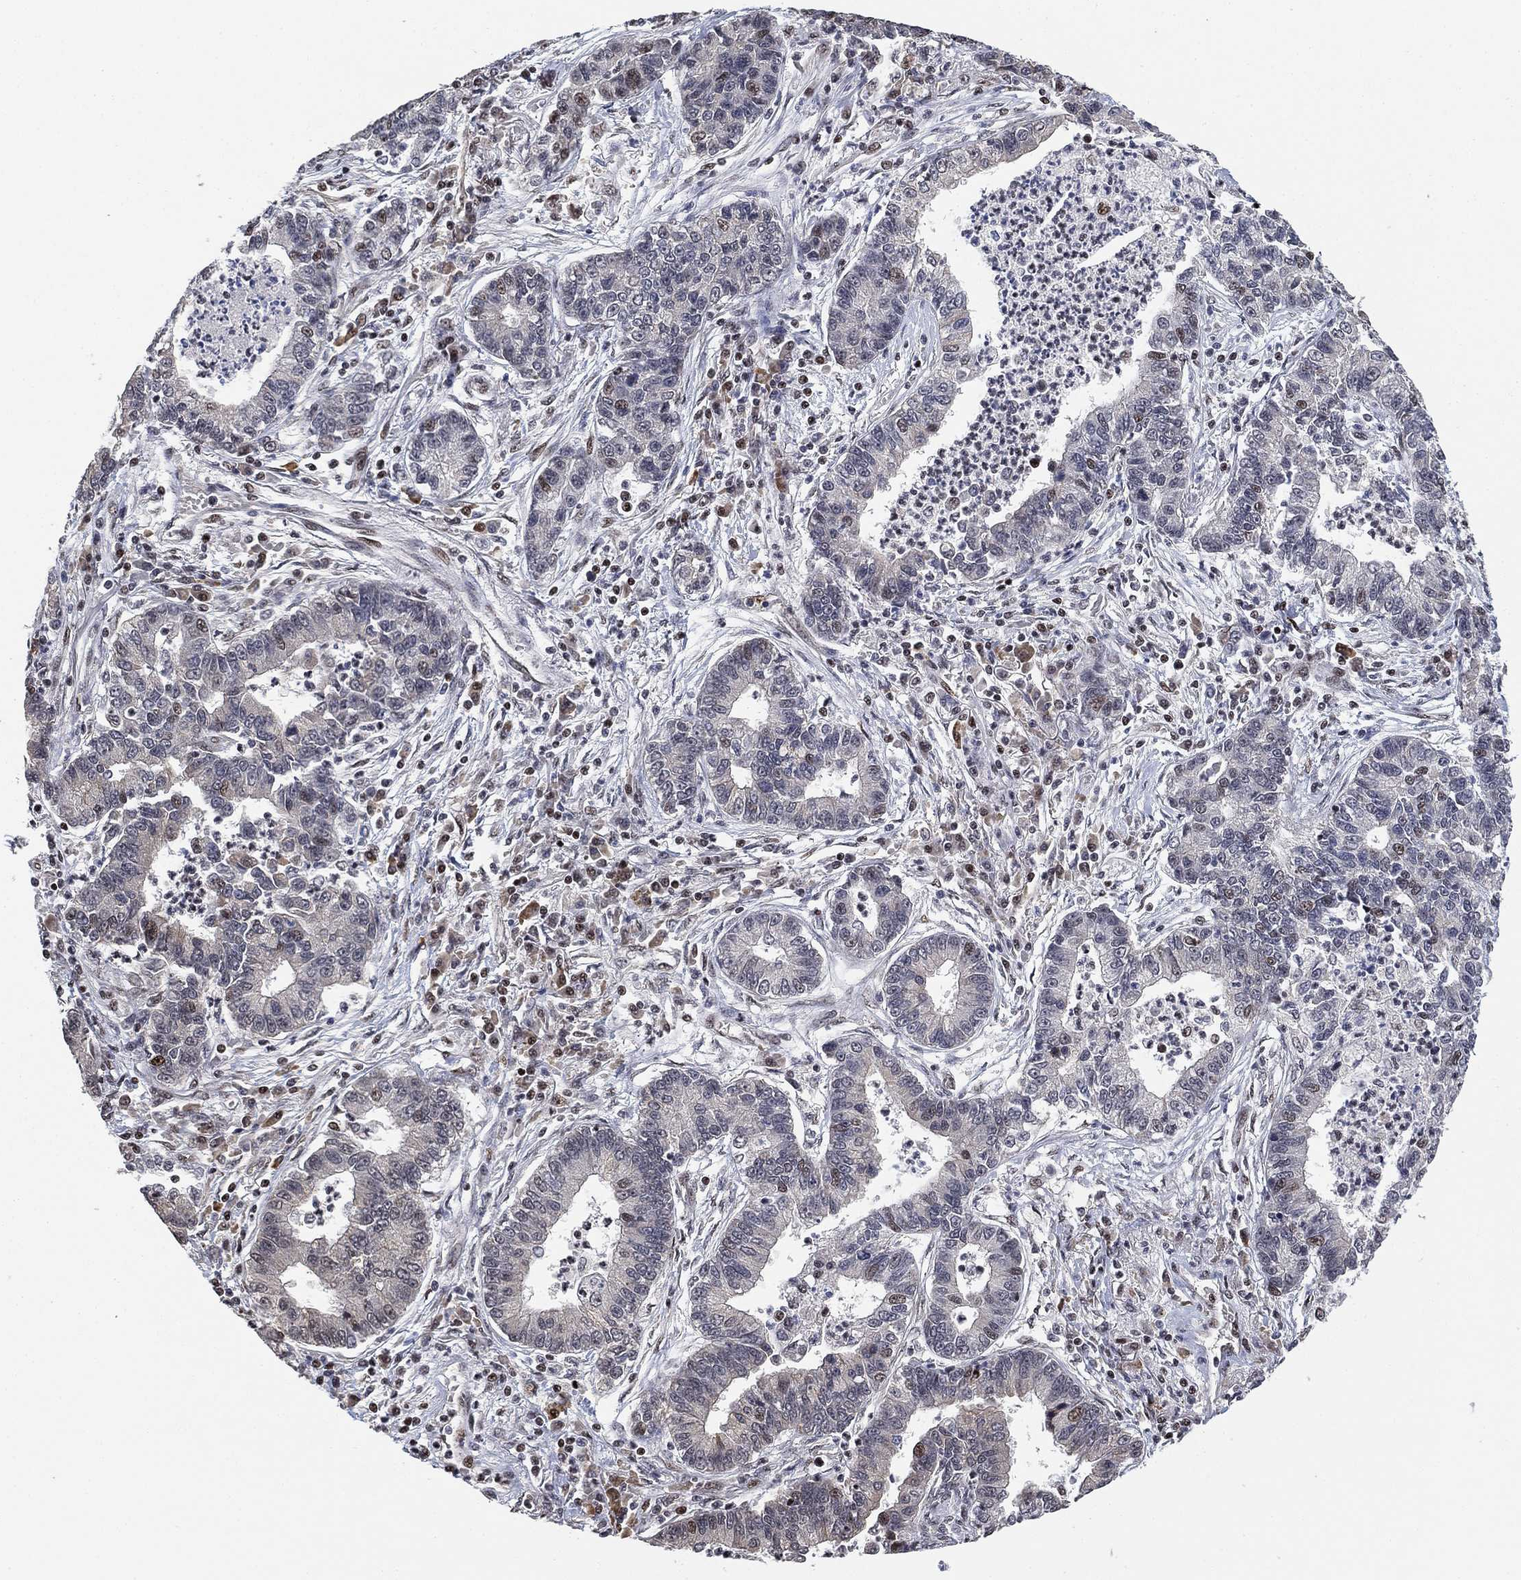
{"staining": {"intensity": "moderate", "quantity": "<25%", "location": "nuclear"}, "tissue": "lung cancer", "cell_type": "Tumor cells", "image_type": "cancer", "snomed": [{"axis": "morphology", "description": "Adenocarcinoma, NOS"}, {"axis": "topography", "description": "Lung"}], "caption": "Lung cancer was stained to show a protein in brown. There is low levels of moderate nuclear expression in approximately <25% of tumor cells.", "gene": "ZSCAN30", "patient": {"sex": "female", "age": 57}}